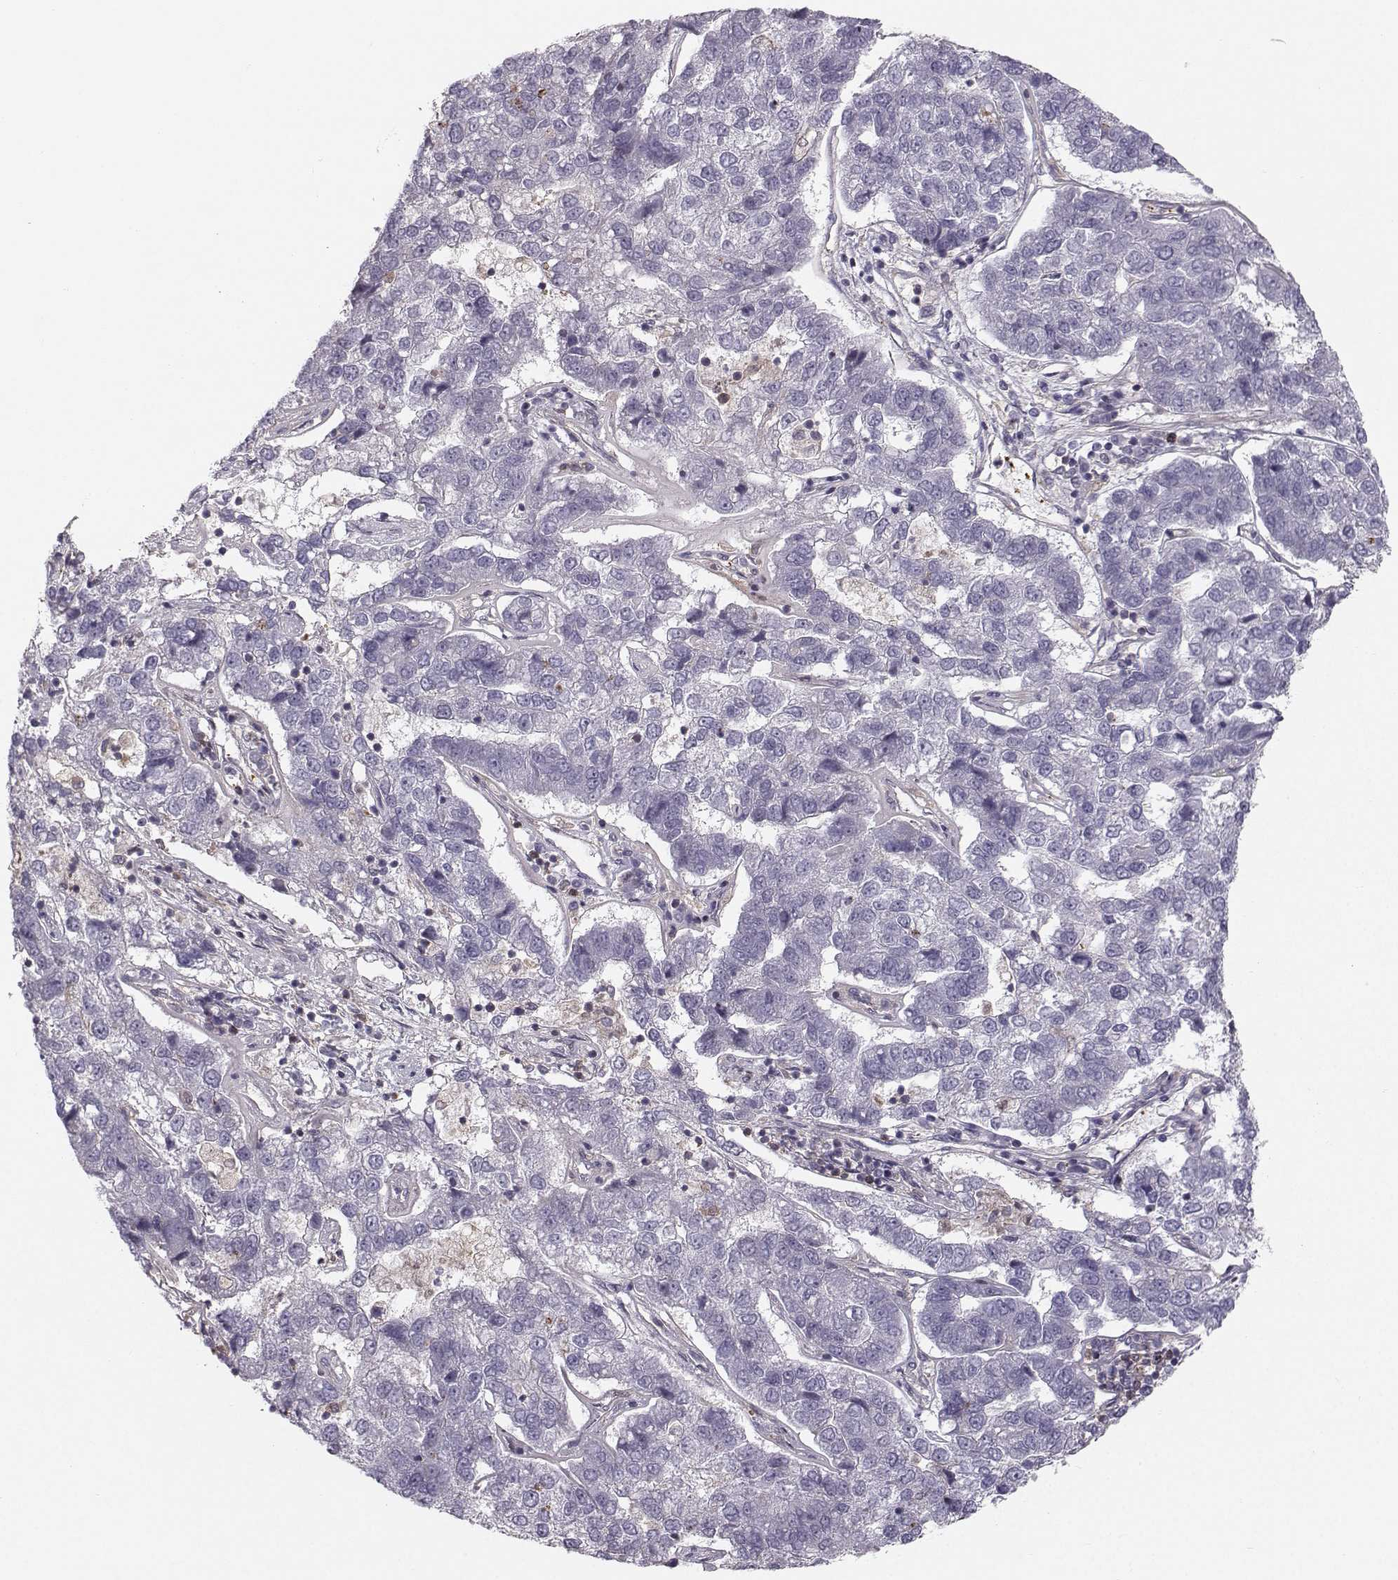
{"staining": {"intensity": "negative", "quantity": "none", "location": "none"}, "tissue": "pancreatic cancer", "cell_type": "Tumor cells", "image_type": "cancer", "snomed": [{"axis": "morphology", "description": "Adenocarcinoma, NOS"}, {"axis": "topography", "description": "Pancreas"}], "caption": "Immunohistochemical staining of pancreatic cancer displays no significant expression in tumor cells.", "gene": "ASB16", "patient": {"sex": "female", "age": 61}}